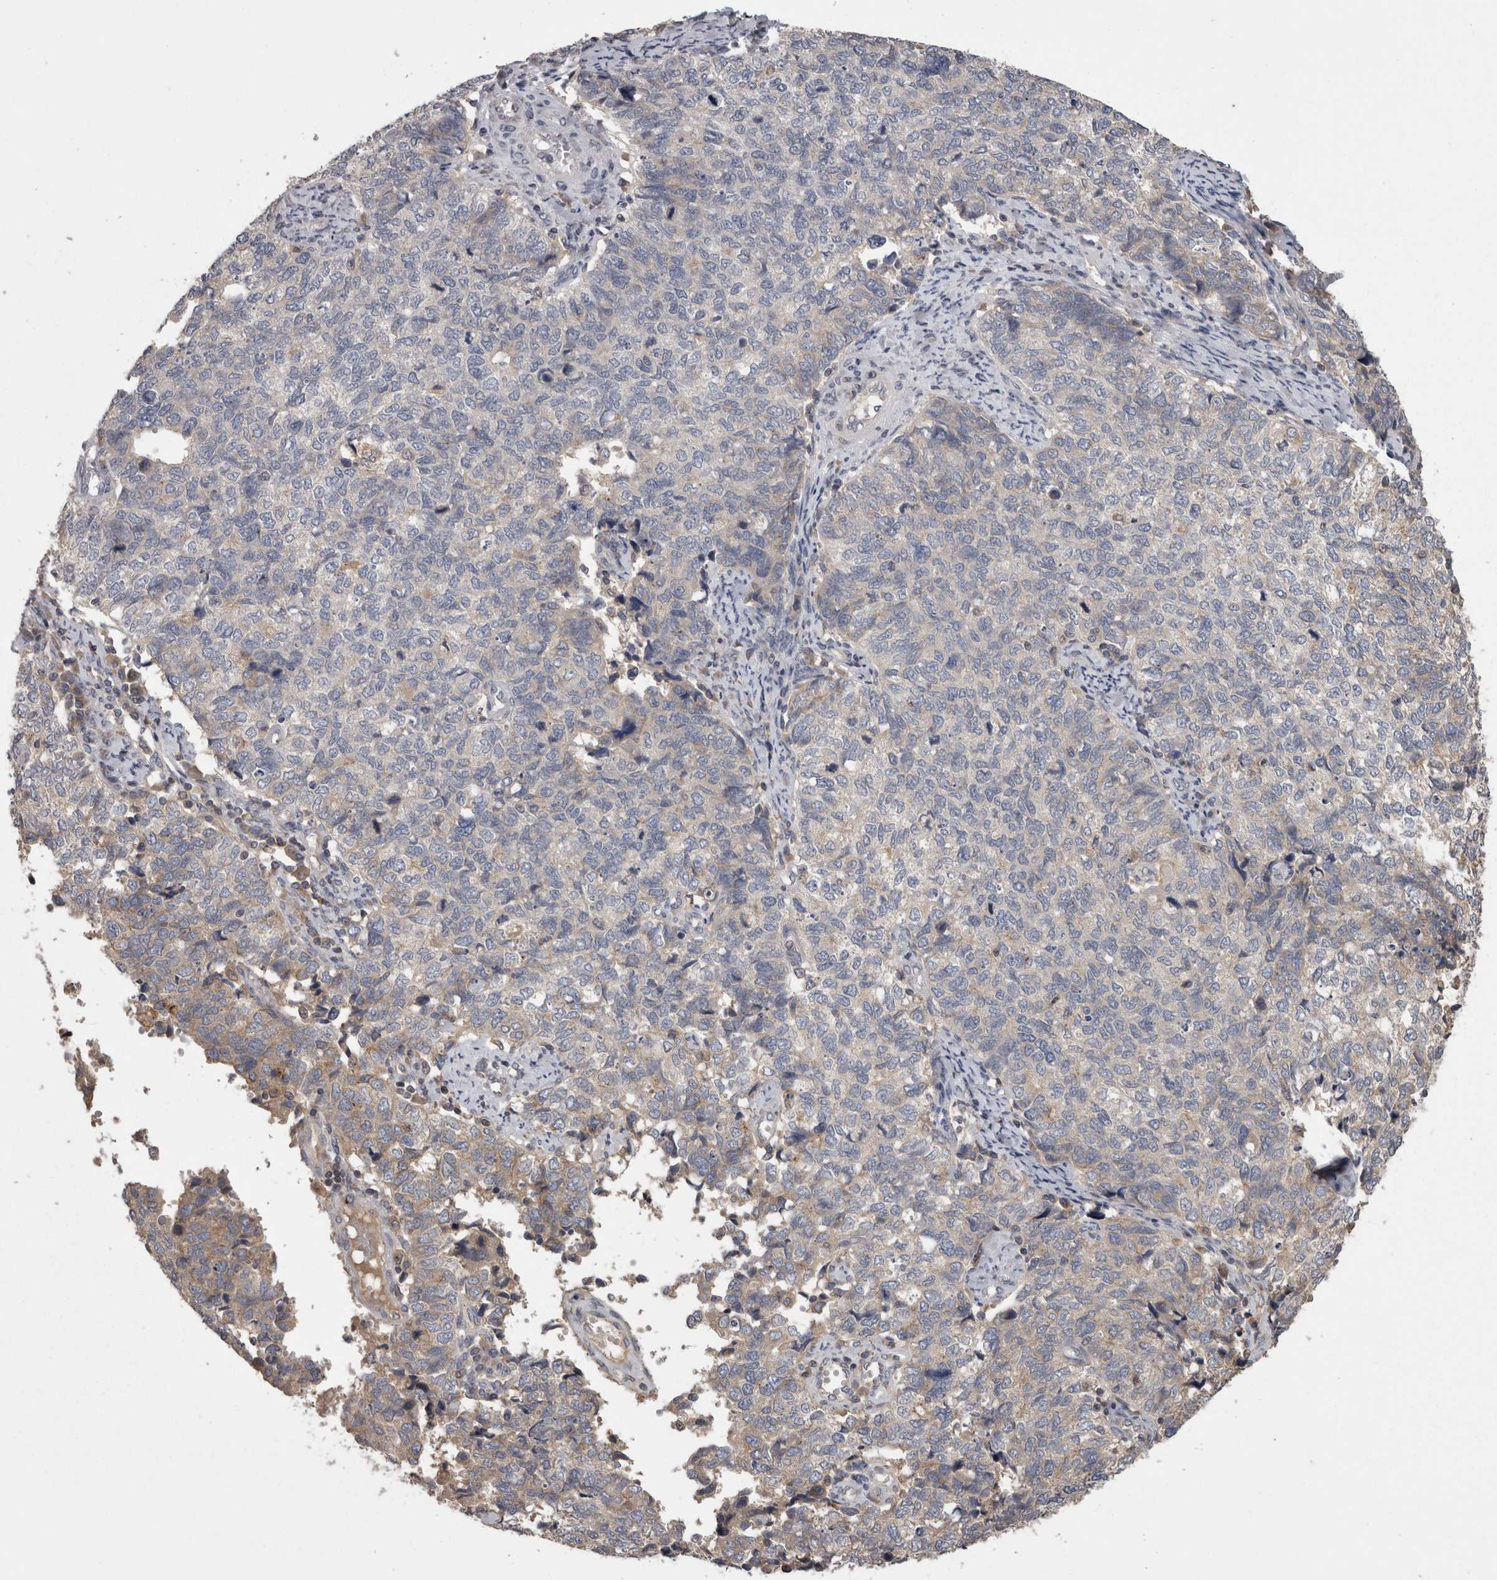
{"staining": {"intensity": "negative", "quantity": "none", "location": "none"}, "tissue": "cervical cancer", "cell_type": "Tumor cells", "image_type": "cancer", "snomed": [{"axis": "morphology", "description": "Squamous cell carcinoma, NOS"}, {"axis": "topography", "description": "Cervix"}], "caption": "IHC histopathology image of cervical squamous cell carcinoma stained for a protein (brown), which displays no positivity in tumor cells.", "gene": "PCM1", "patient": {"sex": "female", "age": 63}}